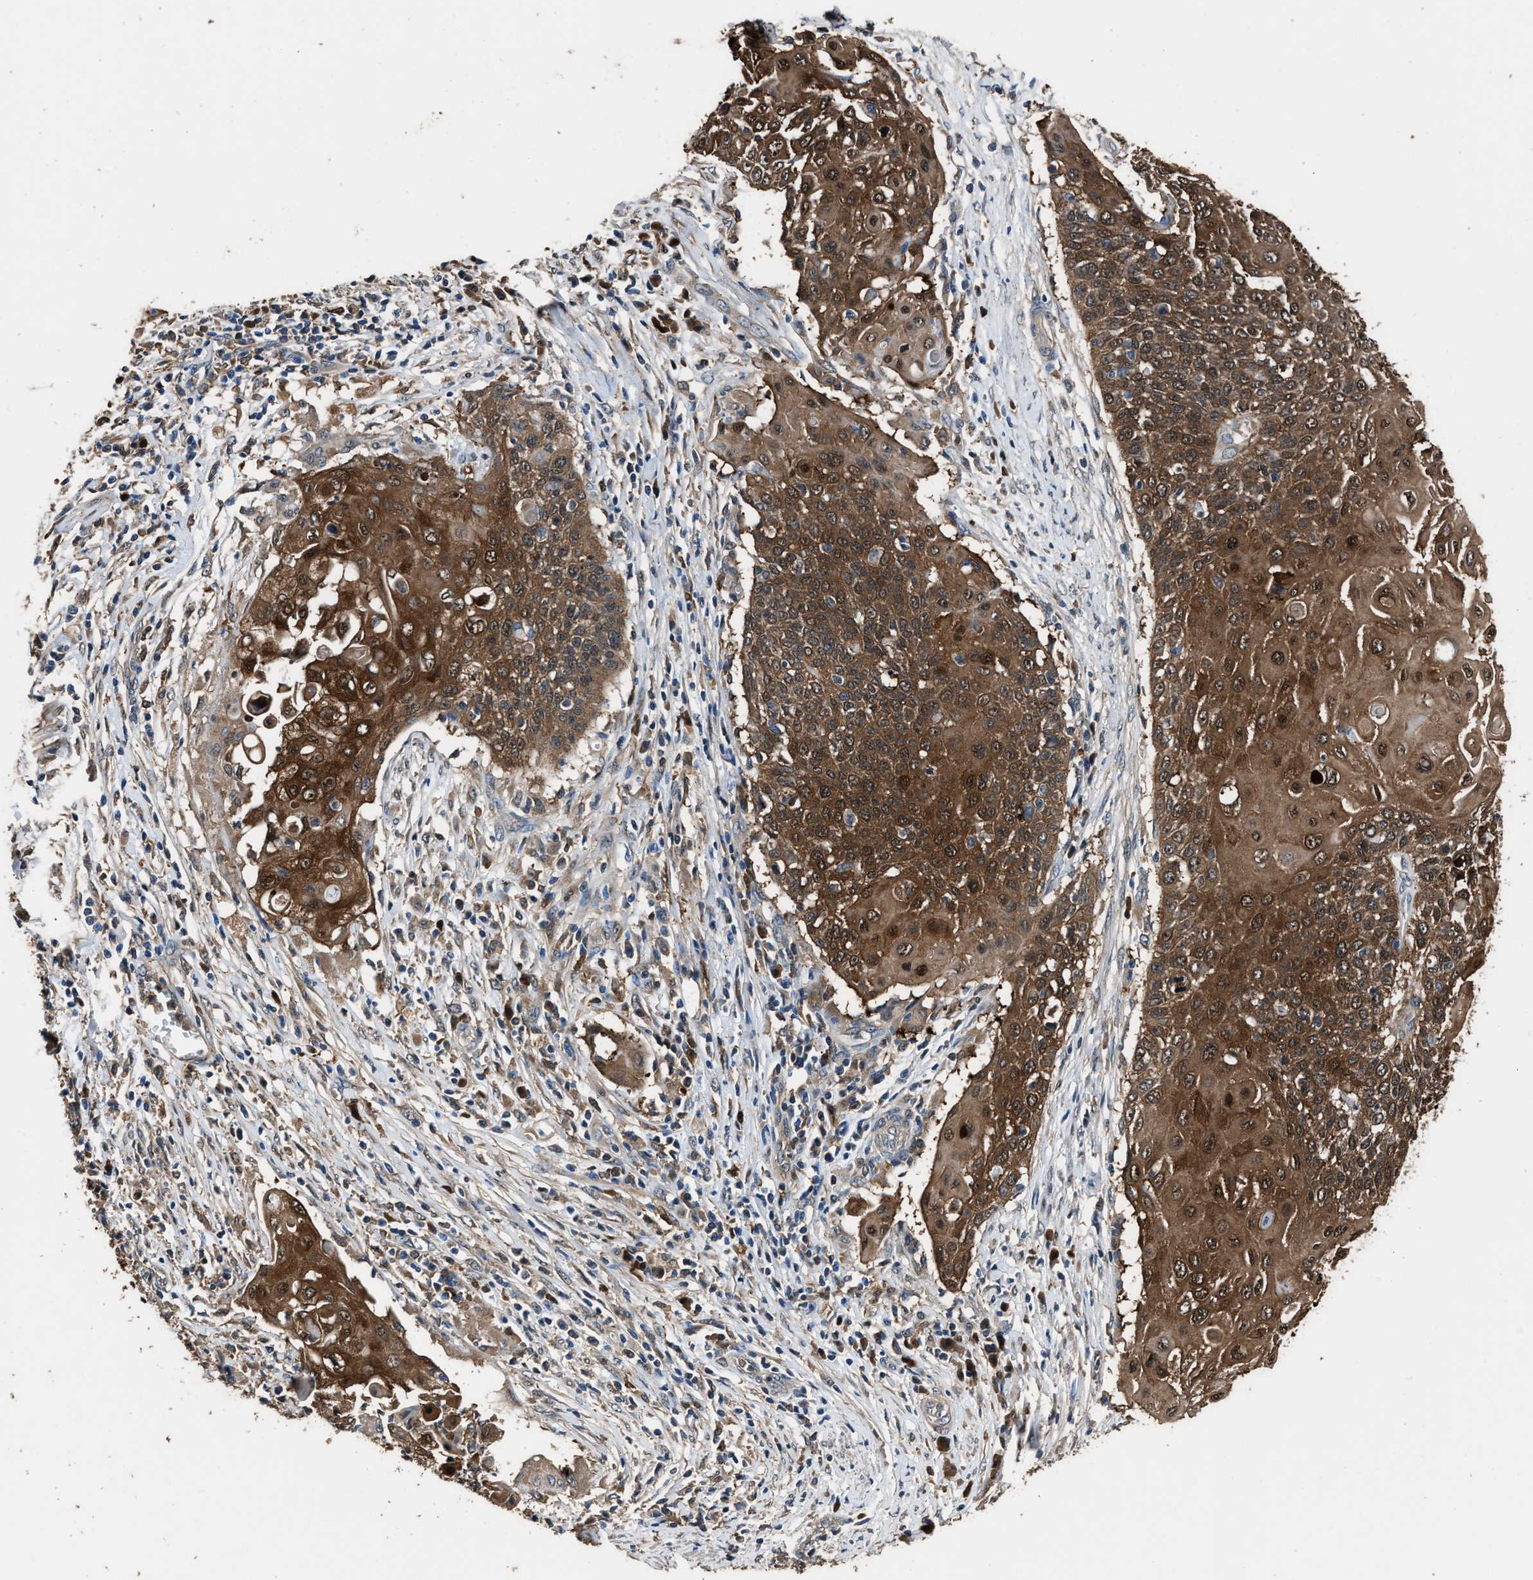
{"staining": {"intensity": "strong", "quantity": ">75%", "location": "cytoplasmic/membranous"}, "tissue": "cervical cancer", "cell_type": "Tumor cells", "image_type": "cancer", "snomed": [{"axis": "morphology", "description": "Squamous cell carcinoma, NOS"}, {"axis": "topography", "description": "Cervix"}], "caption": "Protein staining of cervical squamous cell carcinoma tissue reveals strong cytoplasmic/membranous staining in about >75% of tumor cells.", "gene": "GSTP1", "patient": {"sex": "female", "age": 39}}